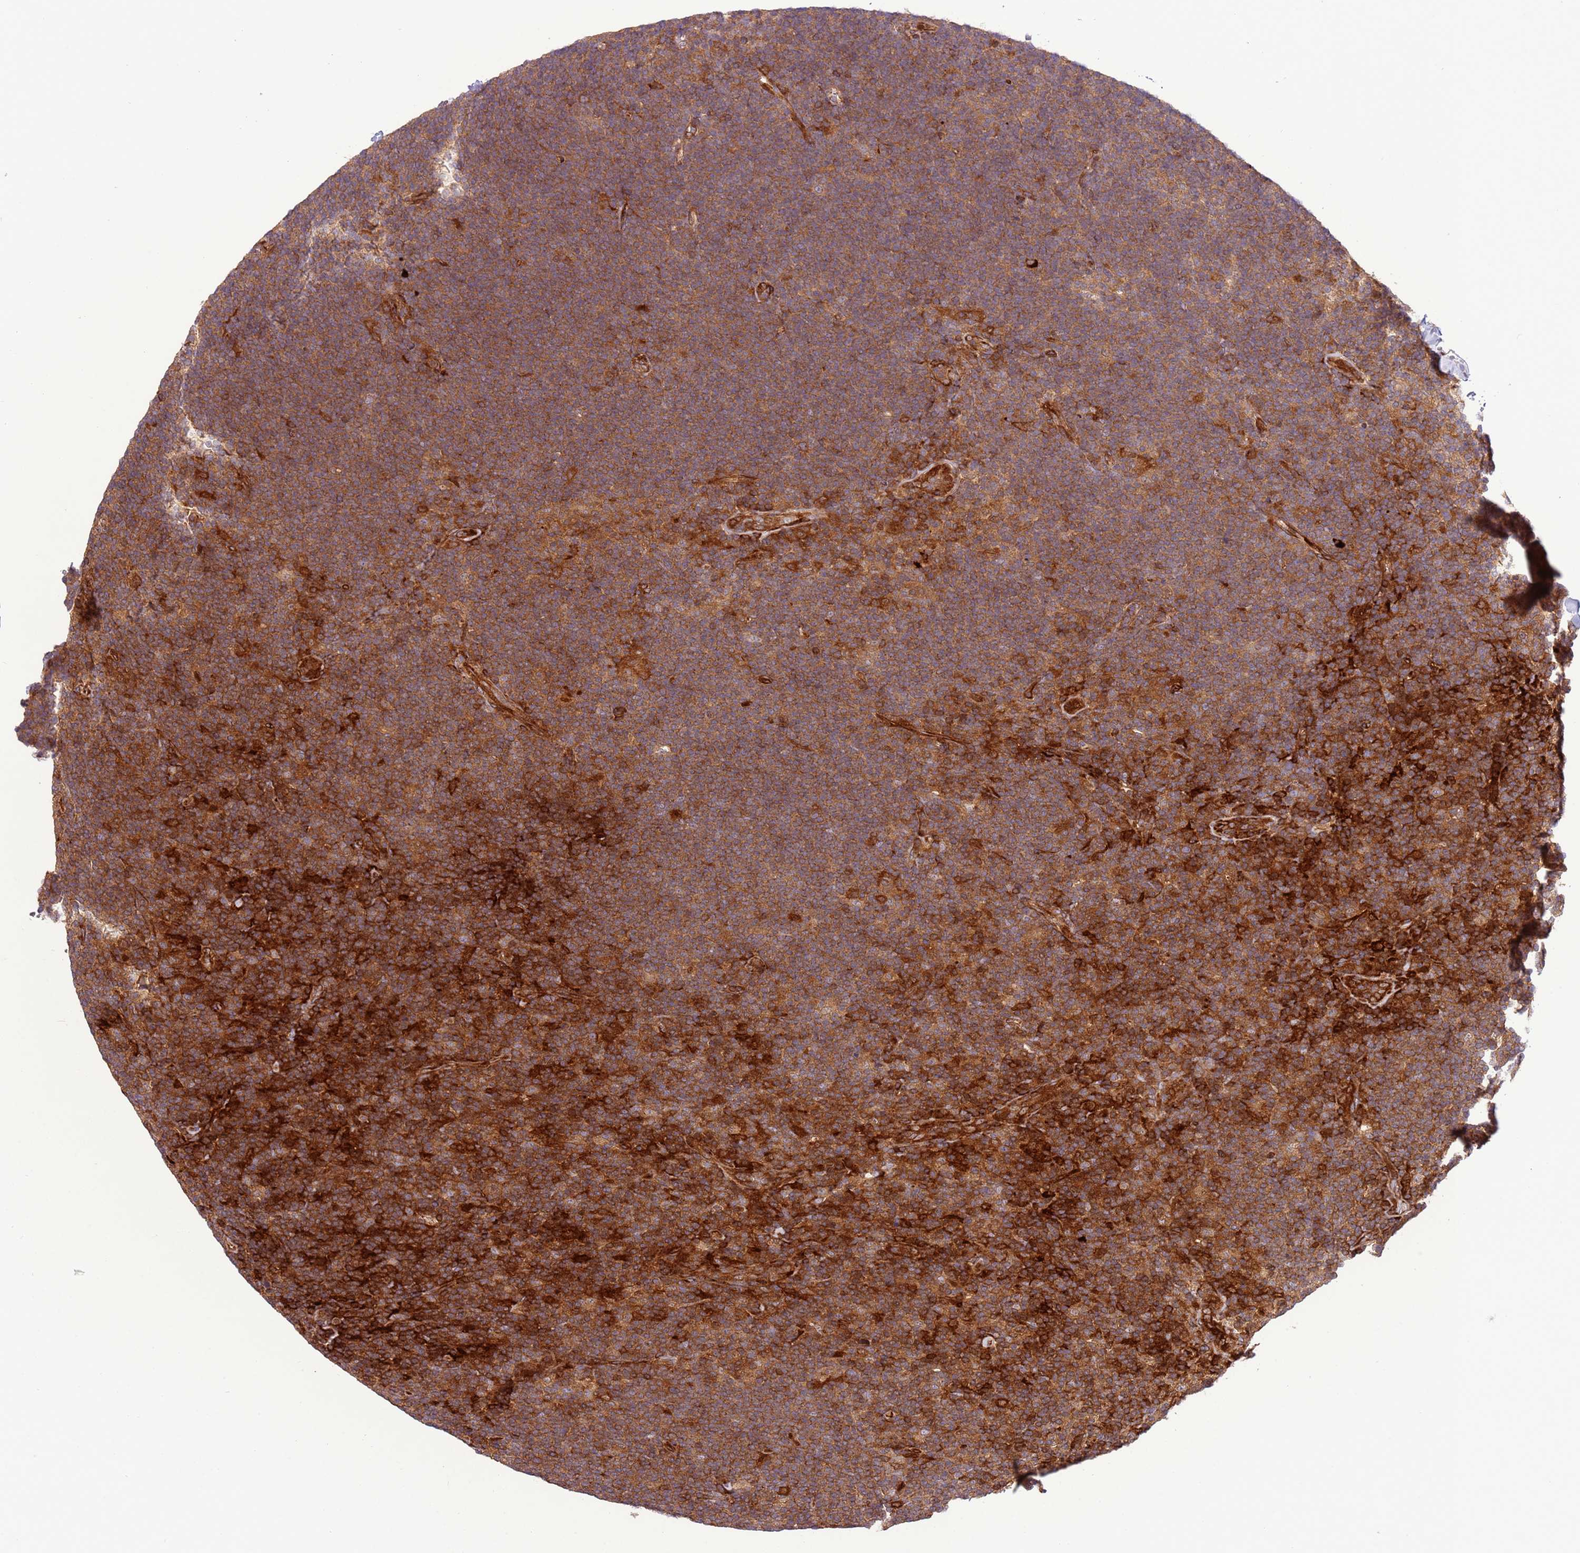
{"staining": {"intensity": "moderate", "quantity": ">75%", "location": "cytoplasmic/membranous"}, "tissue": "lymphoma", "cell_type": "Tumor cells", "image_type": "cancer", "snomed": [{"axis": "morphology", "description": "Hodgkin's disease, NOS"}, {"axis": "topography", "description": "Lymph node"}], "caption": "Brown immunohistochemical staining in lymphoma displays moderate cytoplasmic/membranous positivity in about >75% of tumor cells. The protein is stained brown, and the nuclei are stained in blue (DAB (3,3'-diaminobenzidine) IHC with brightfield microscopy, high magnification).", "gene": "ZNF624", "patient": {"sex": "female", "age": 57}}